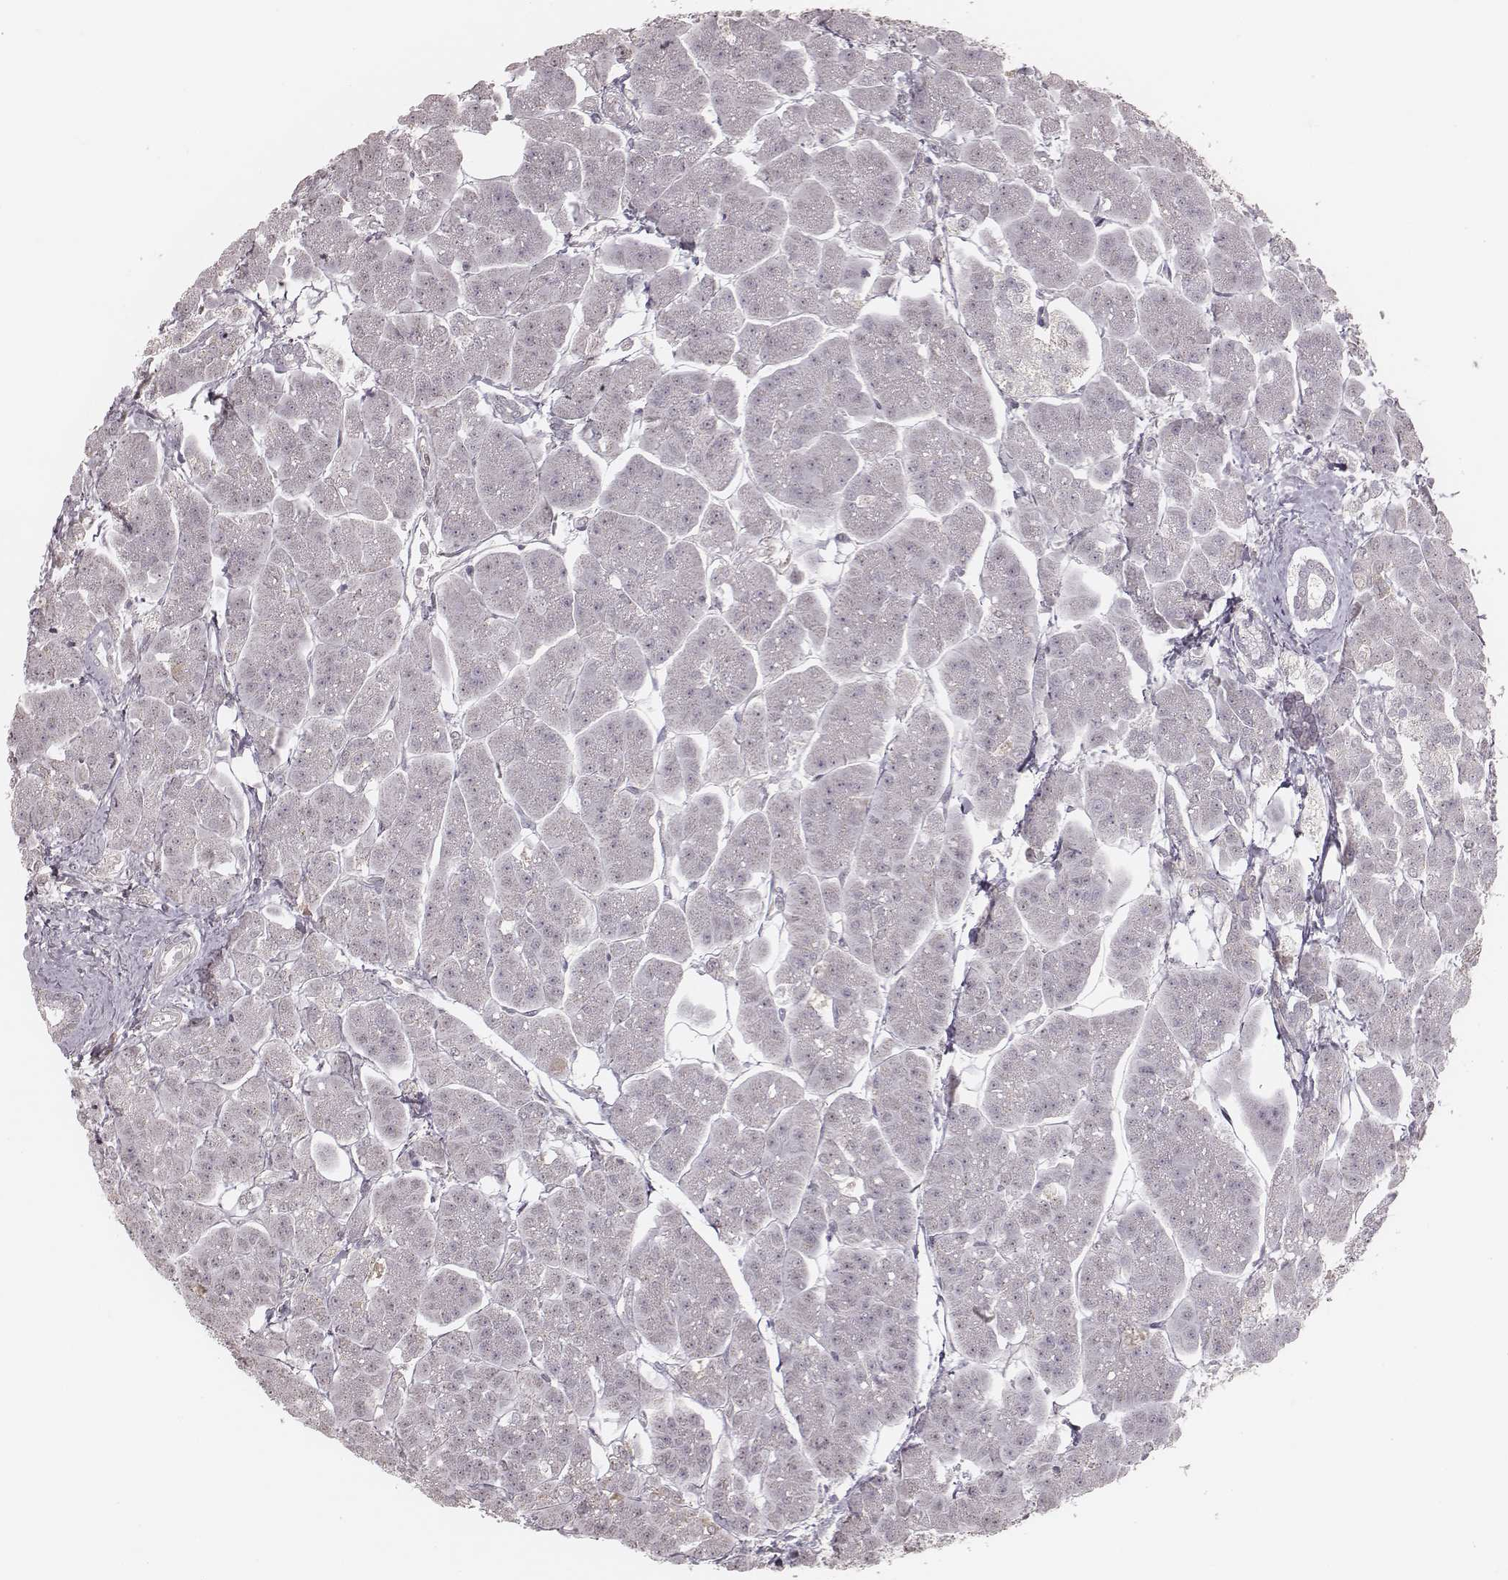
{"staining": {"intensity": "negative", "quantity": "none", "location": "none"}, "tissue": "pancreas", "cell_type": "Exocrine glandular cells", "image_type": "normal", "snomed": [{"axis": "morphology", "description": "Normal tissue, NOS"}, {"axis": "topography", "description": "Adipose tissue"}, {"axis": "topography", "description": "Pancreas"}, {"axis": "topography", "description": "Peripheral nerve tissue"}], "caption": "A photomicrograph of pancreas stained for a protein demonstrates no brown staining in exocrine glandular cells.", "gene": "SLC7A4", "patient": {"sex": "female", "age": 58}}